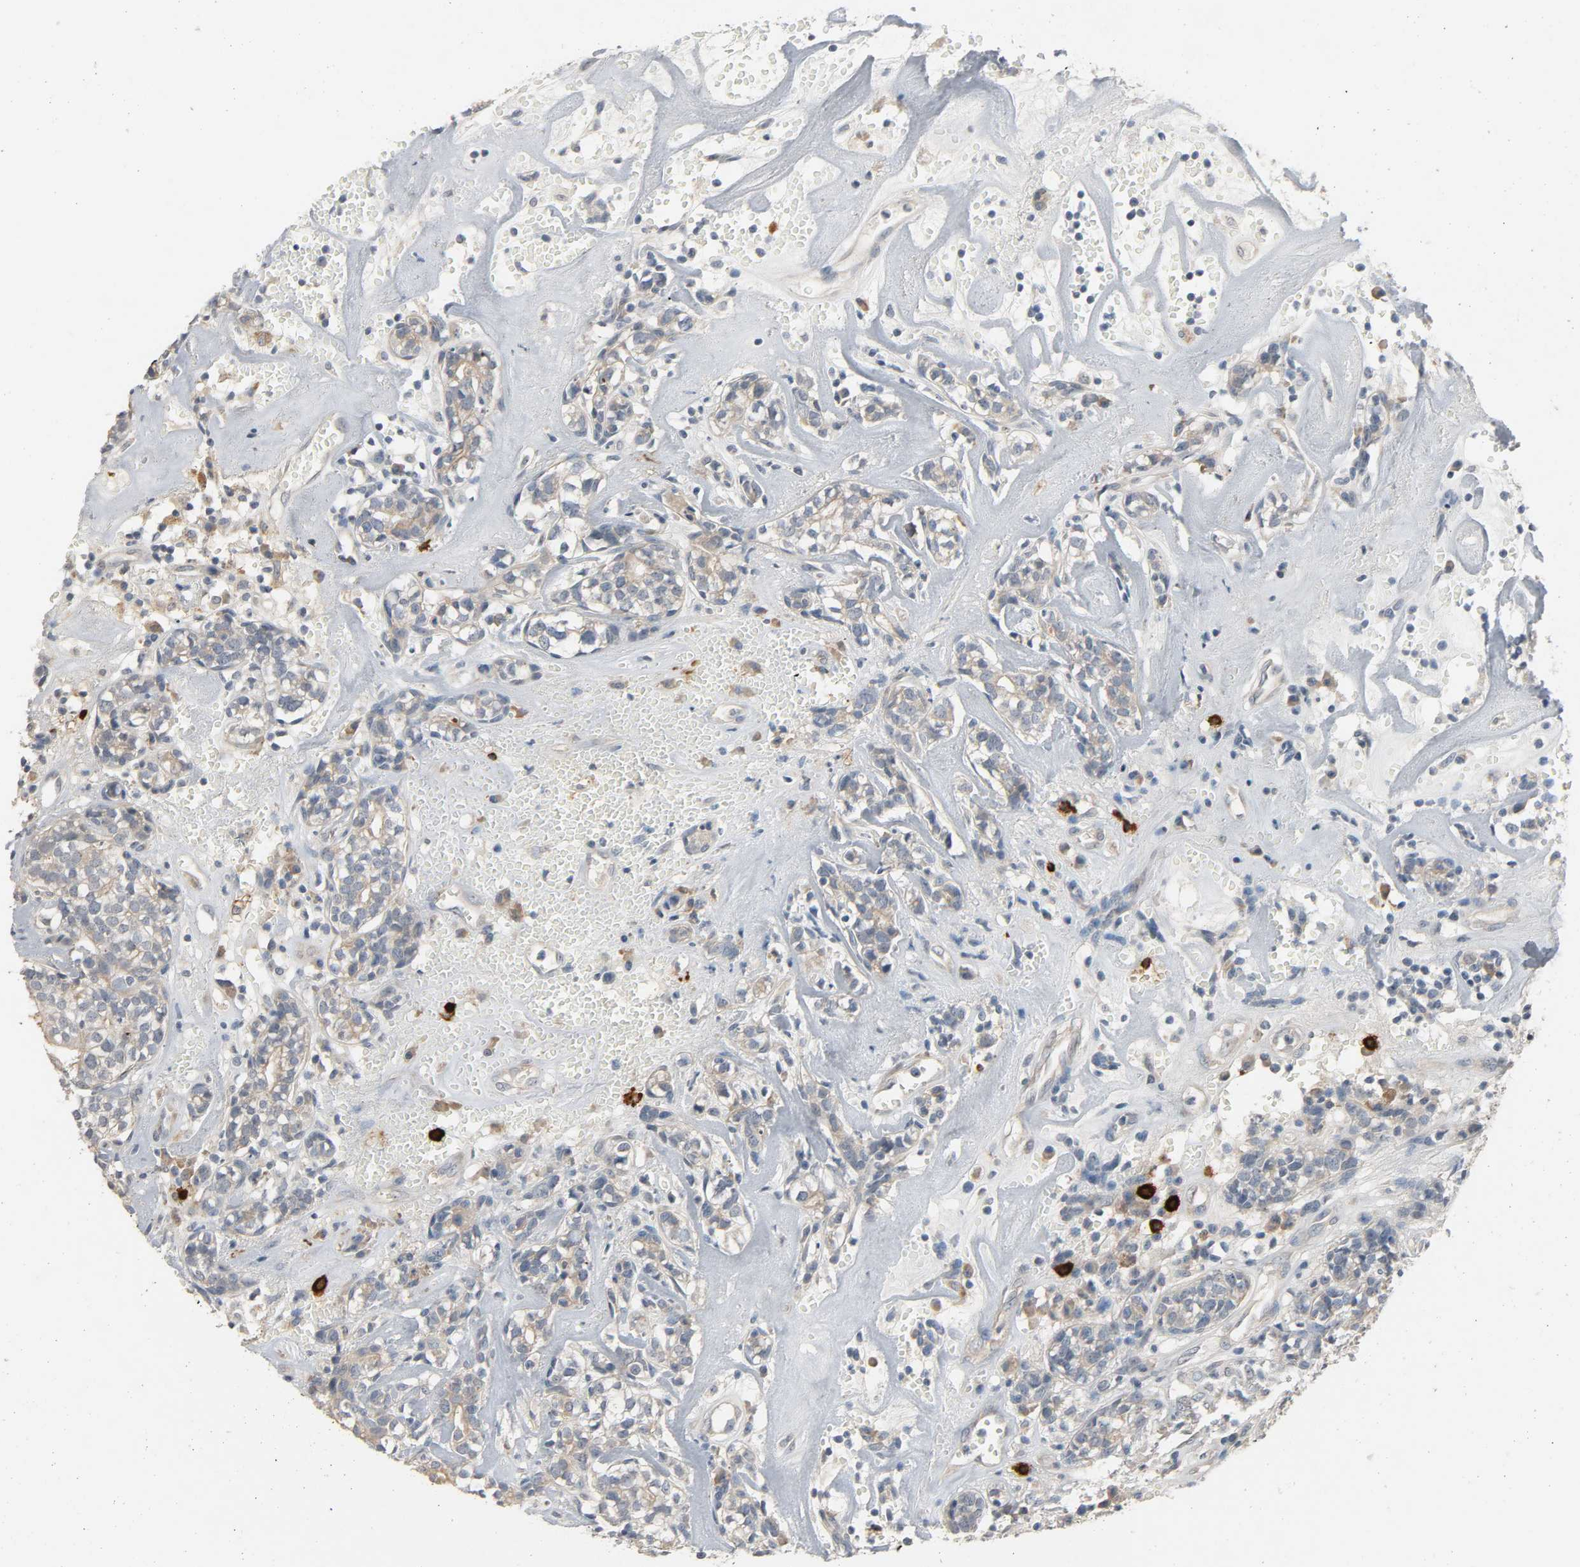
{"staining": {"intensity": "weak", "quantity": ">75%", "location": "cytoplasmic/membranous"}, "tissue": "head and neck cancer", "cell_type": "Tumor cells", "image_type": "cancer", "snomed": [{"axis": "morphology", "description": "Adenocarcinoma, NOS"}, {"axis": "topography", "description": "Salivary gland"}, {"axis": "topography", "description": "Head-Neck"}], "caption": "Tumor cells reveal low levels of weak cytoplasmic/membranous staining in approximately >75% of cells in head and neck adenocarcinoma.", "gene": "LIMCH1", "patient": {"sex": "female", "age": 65}}